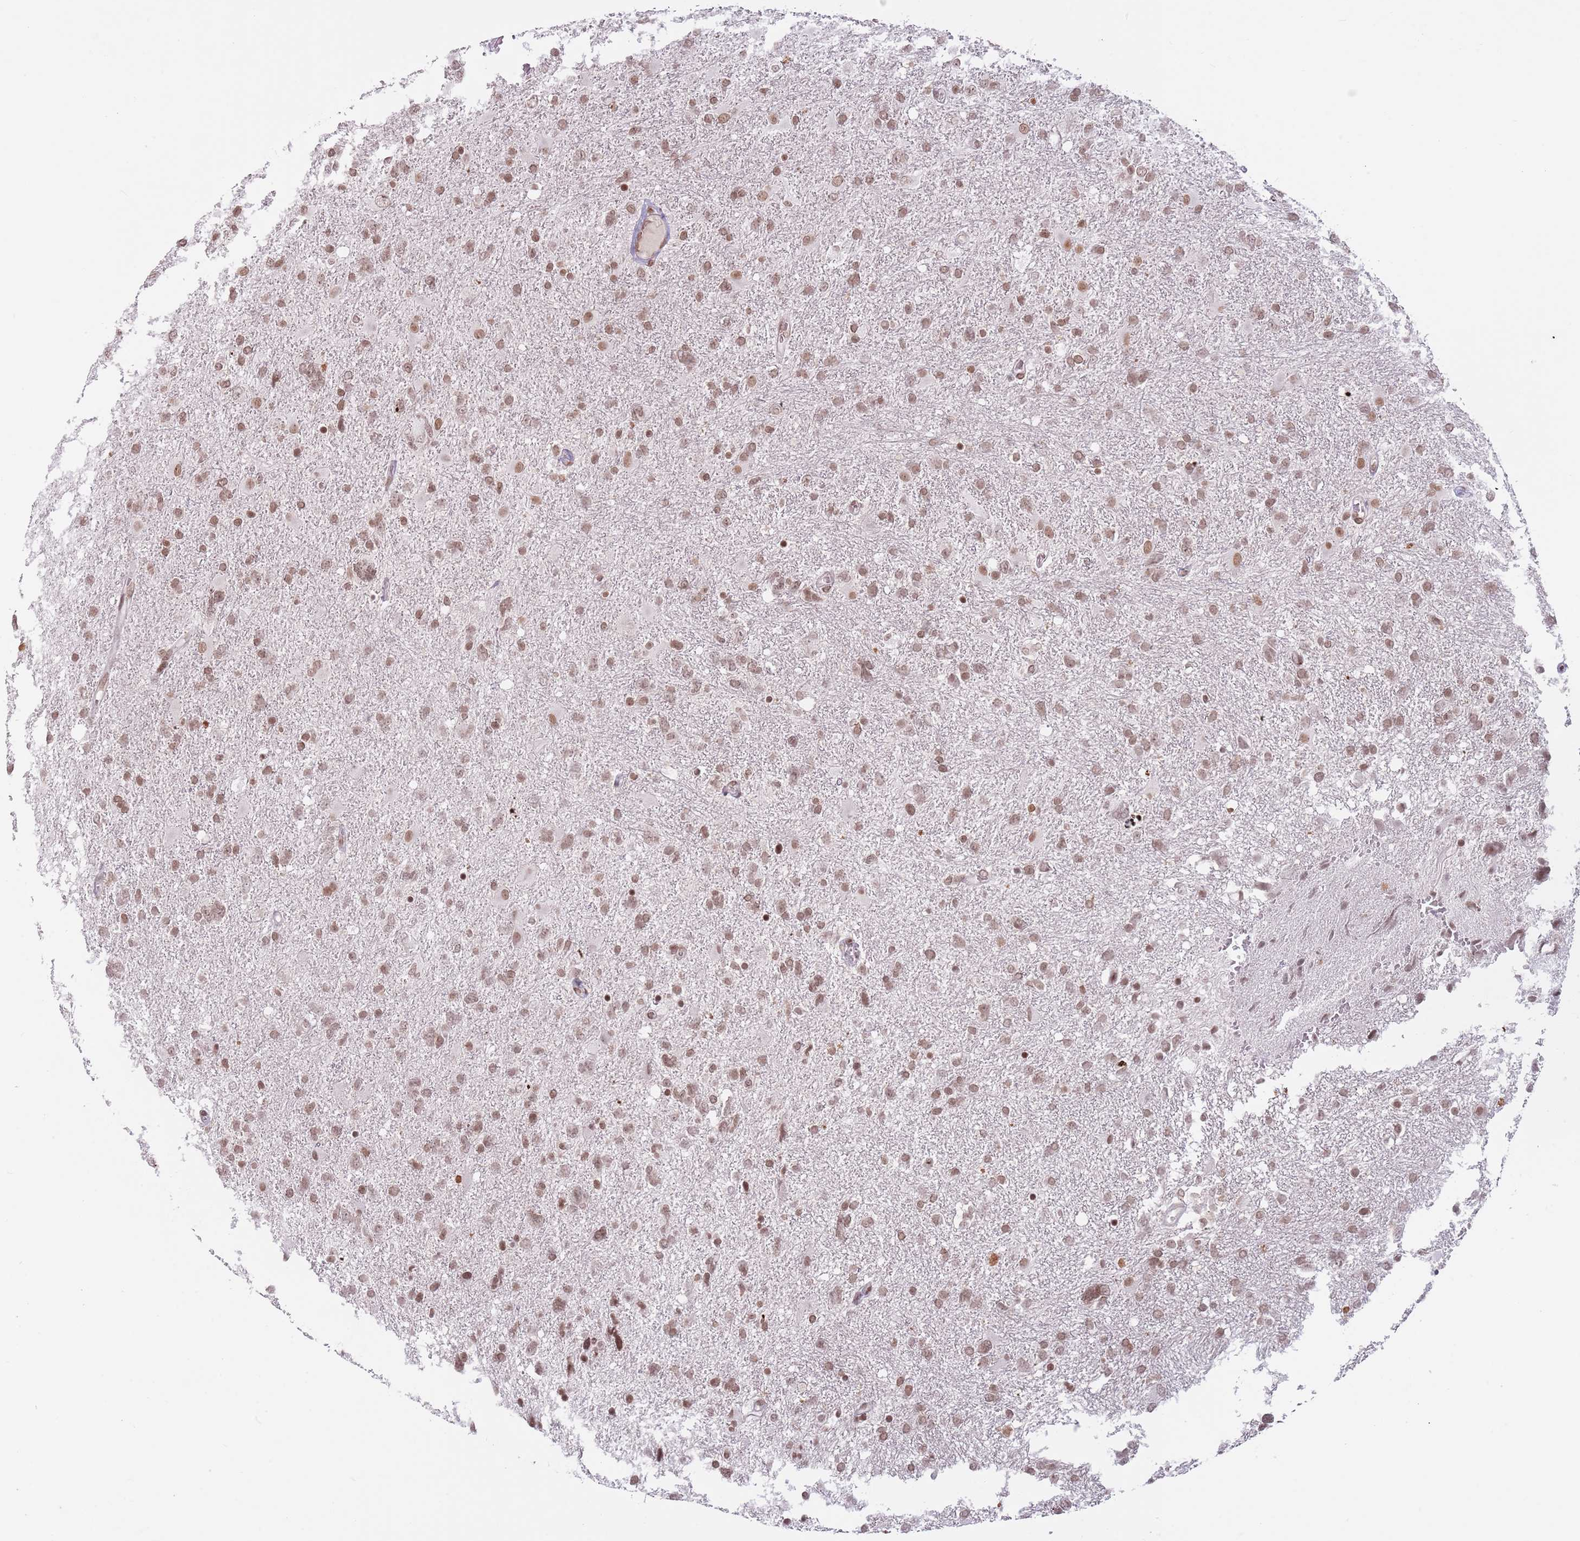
{"staining": {"intensity": "moderate", "quantity": ">75%", "location": "nuclear"}, "tissue": "glioma", "cell_type": "Tumor cells", "image_type": "cancer", "snomed": [{"axis": "morphology", "description": "Glioma, malignant, High grade"}, {"axis": "topography", "description": "Brain"}], "caption": "Immunohistochemical staining of human glioma displays medium levels of moderate nuclear staining in approximately >75% of tumor cells.", "gene": "SH3RF3", "patient": {"sex": "male", "age": 61}}